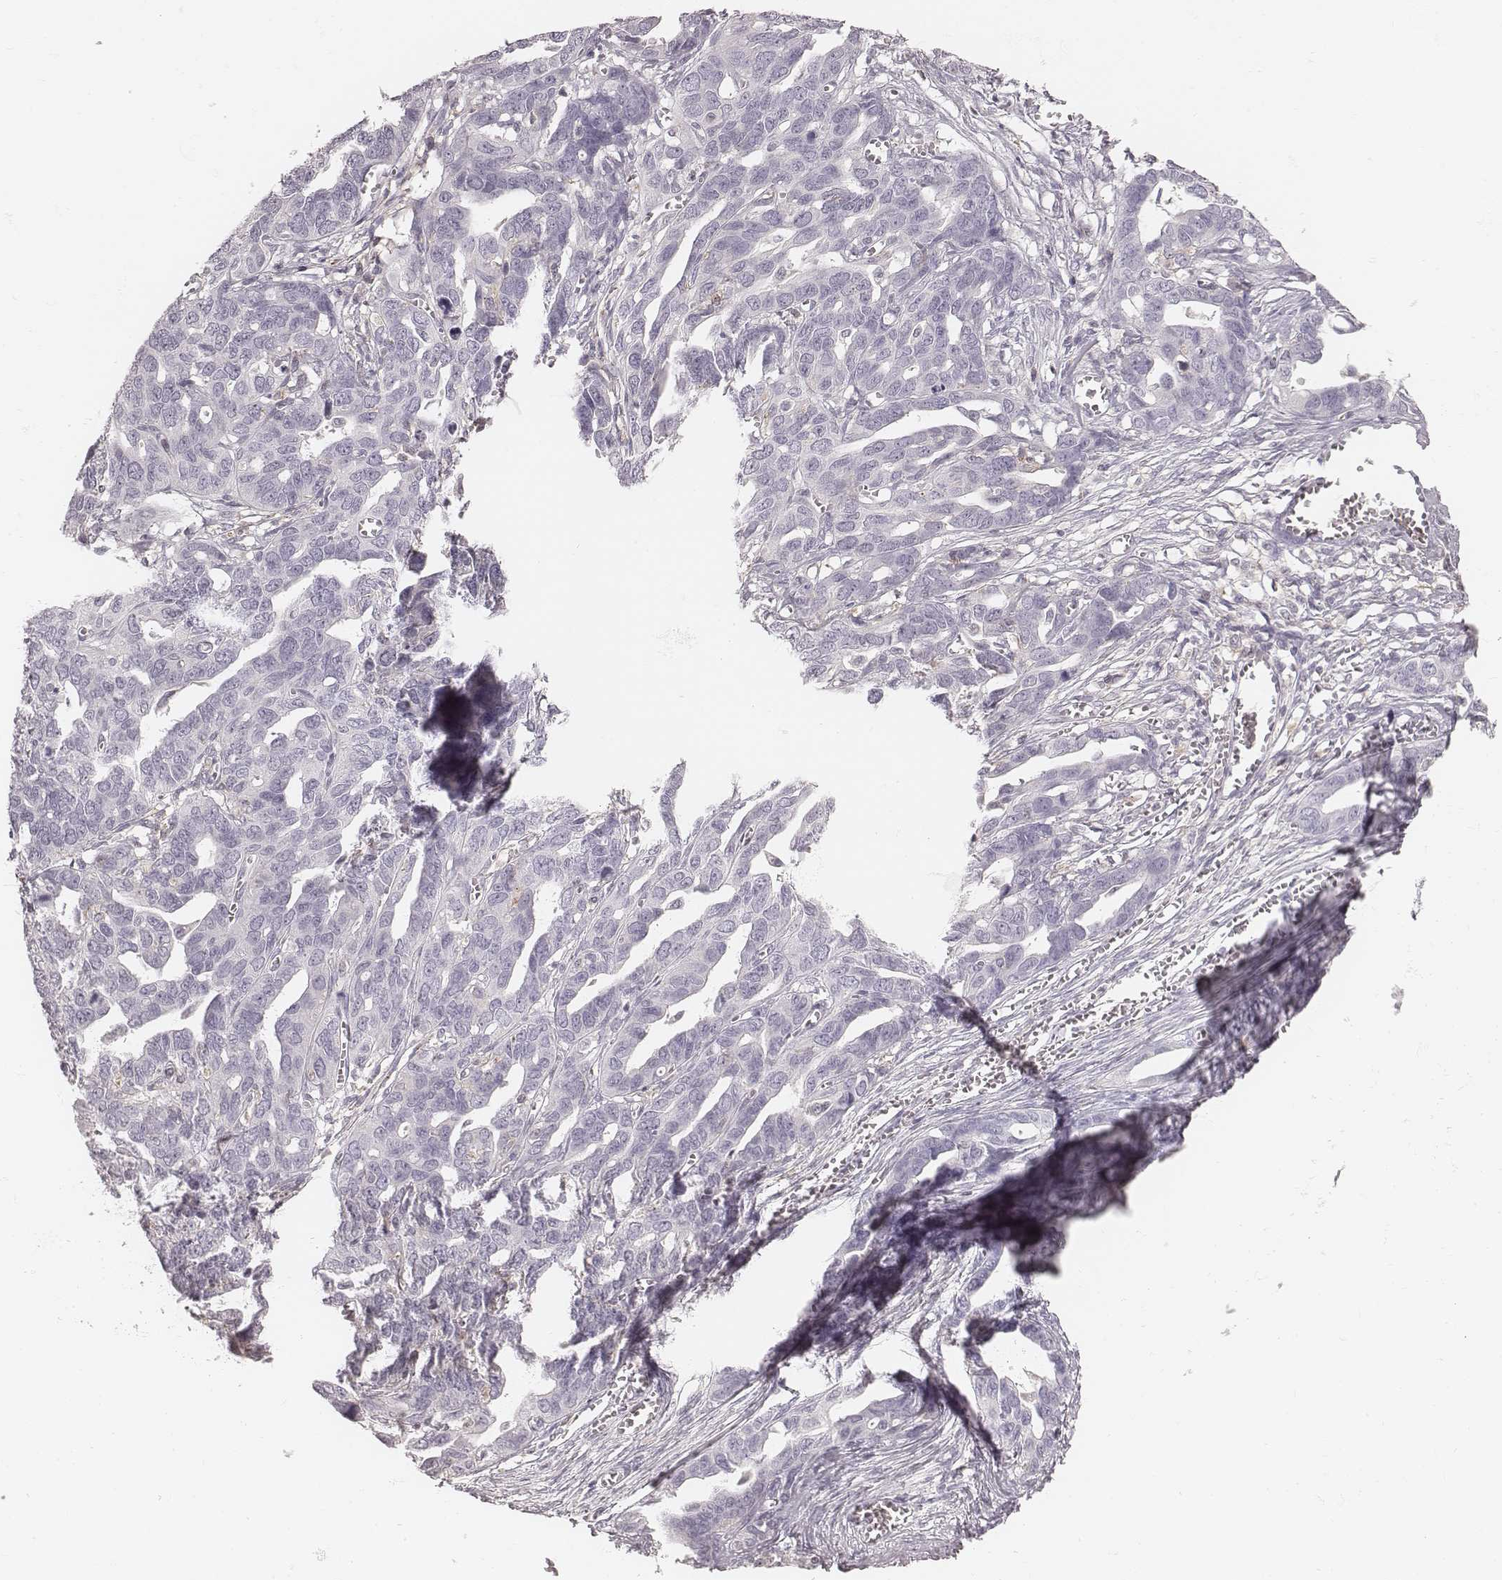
{"staining": {"intensity": "negative", "quantity": "none", "location": "none"}, "tissue": "ovarian cancer", "cell_type": "Tumor cells", "image_type": "cancer", "snomed": [{"axis": "morphology", "description": "Cystadenocarcinoma, serous, NOS"}, {"axis": "topography", "description": "Ovary"}], "caption": "DAB (3,3'-diaminobenzidine) immunohistochemical staining of human ovarian cancer demonstrates no significant staining in tumor cells.", "gene": "MSX1", "patient": {"sex": "female", "age": 69}}